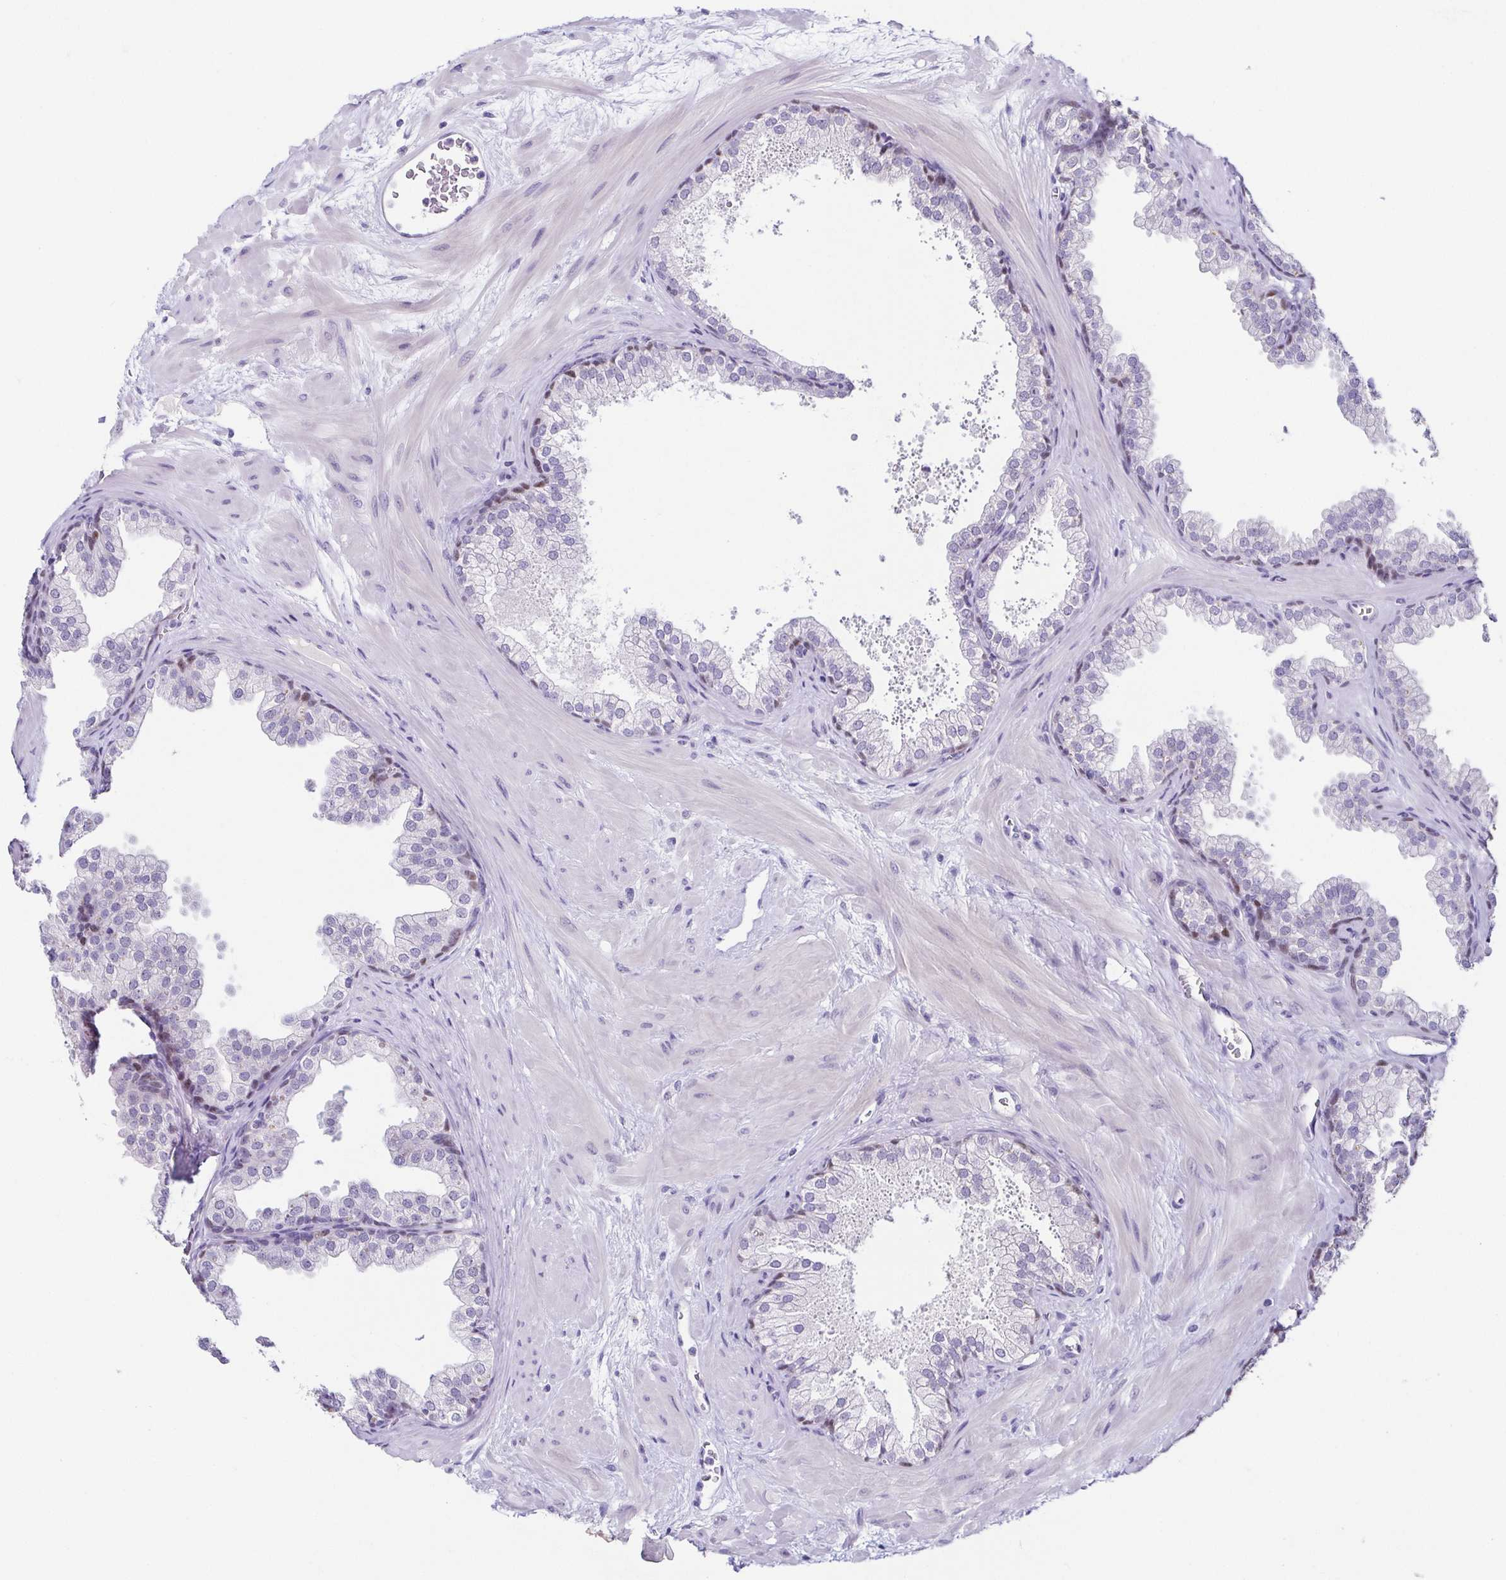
{"staining": {"intensity": "moderate", "quantity": "<25%", "location": "nuclear"}, "tissue": "prostate", "cell_type": "Glandular cells", "image_type": "normal", "snomed": [{"axis": "morphology", "description": "Normal tissue, NOS"}, {"axis": "topography", "description": "Prostate"}], "caption": "Protein staining shows moderate nuclear positivity in approximately <25% of glandular cells in unremarkable prostate.", "gene": "TP73", "patient": {"sex": "male", "age": 37}}